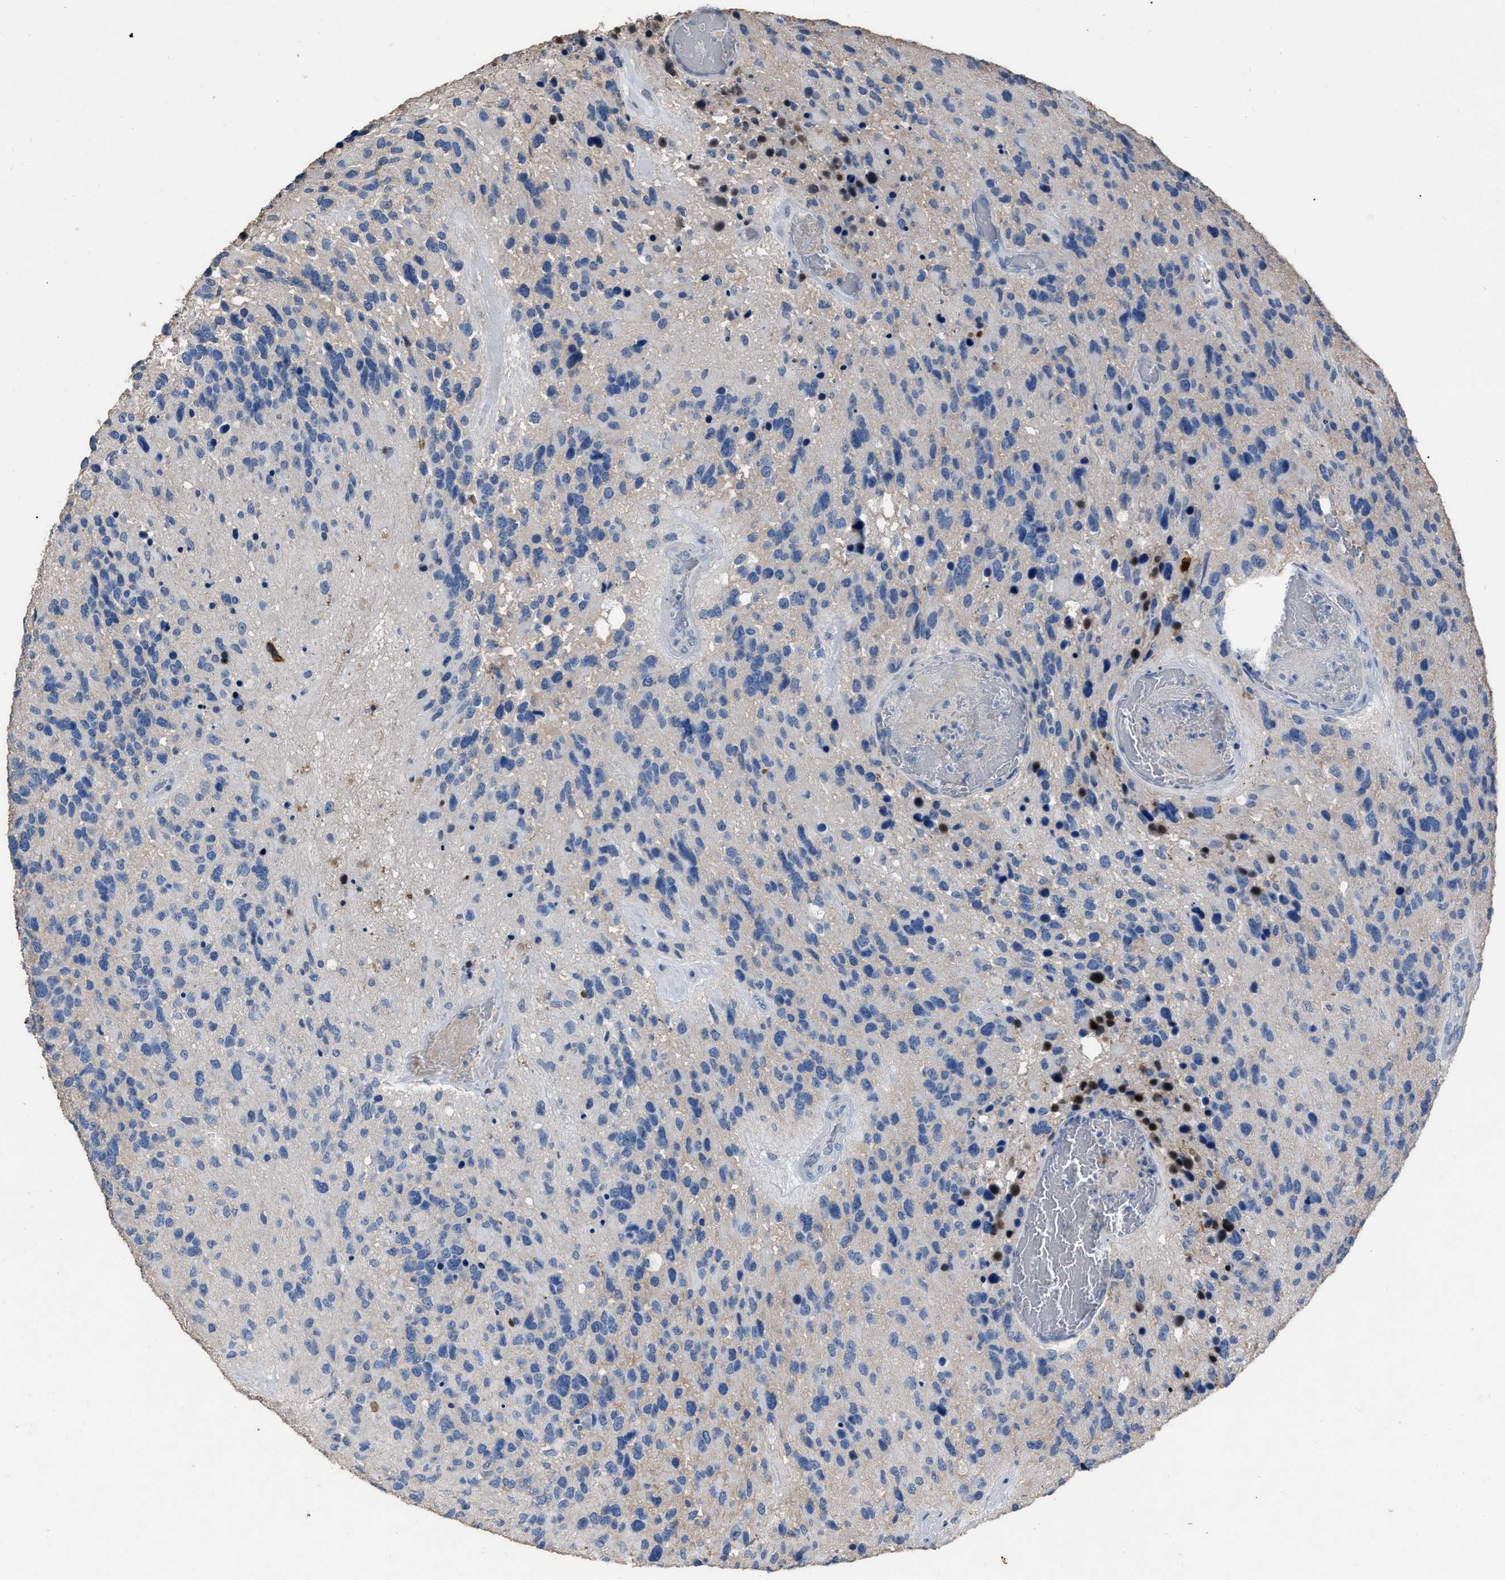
{"staining": {"intensity": "weak", "quantity": "25%-75%", "location": "cytoplasmic/membranous"}, "tissue": "glioma", "cell_type": "Tumor cells", "image_type": "cancer", "snomed": [{"axis": "morphology", "description": "Glioma, malignant, High grade"}, {"axis": "topography", "description": "Brain"}], "caption": "A low amount of weak cytoplasmic/membranous expression is seen in approximately 25%-75% of tumor cells in malignant glioma (high-grade) tissue. The staining is performed using DAB (3,3'-diaminobenzidine) brown chromogen to label protein expression. The nuclei are counter-stained blue using hematoxylin.", "gene": "HABP2", "patient": {"sex": "female", "age": 58}}